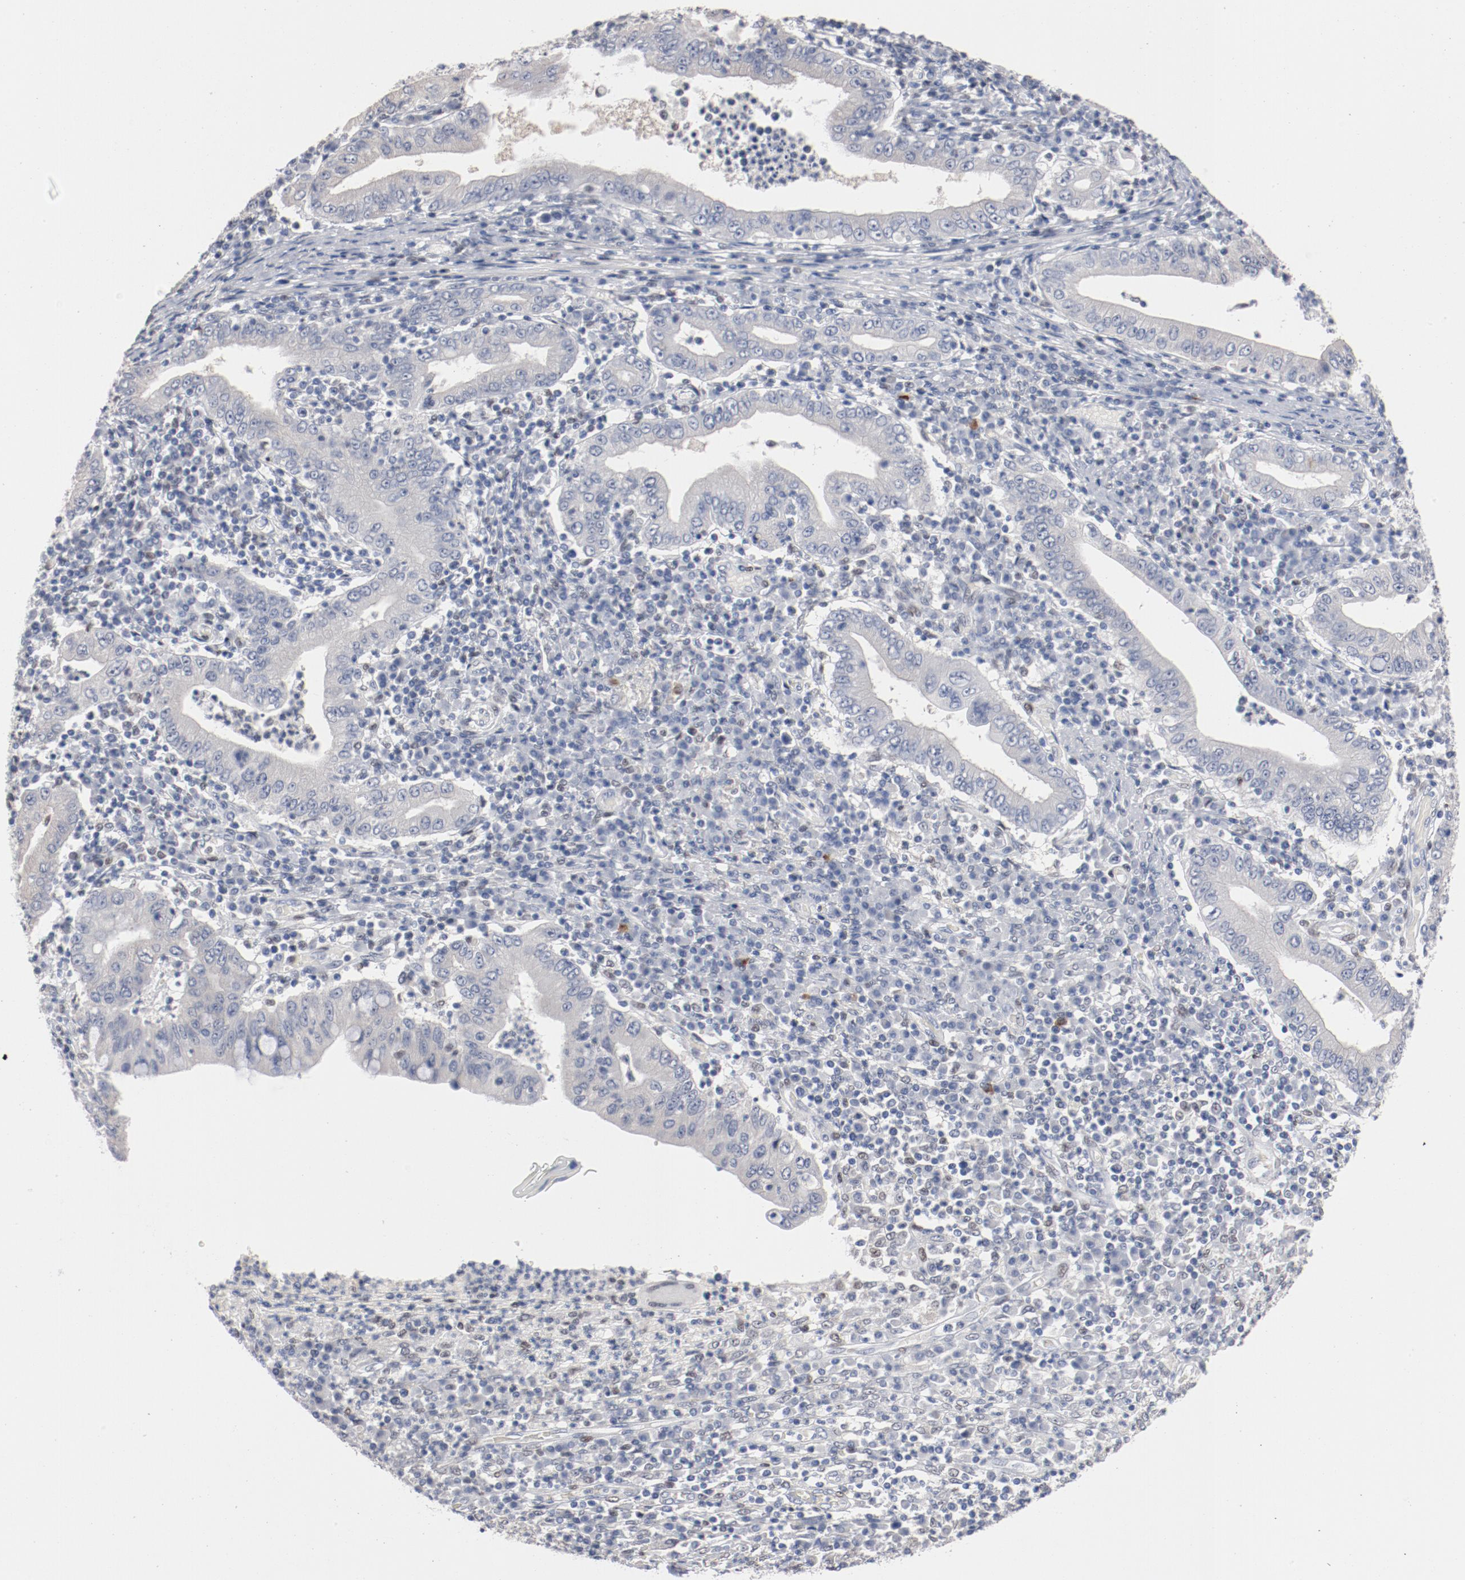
{"staining": {"intensity": "negative", "quantity": "none", "location": "none"}, "tissue": "stomach cancer", "cell_type": "Tumor cells", "image_type": "cancer", "snomed": [{"axis": "morphology", "description": "Normal tissue, NOS"}, {"axis": "morphology", "description": "Adenocarcinoma, NOS"}, {"axis": "topography", "description": "Esophagus"}, {"axis": "topography", "description": "Stomach, upper"}, {"axis": "topography", "description": "Peripheral nerve tissue"}], "caption": "Immunohistochemistry micrograph of stomach adenocarcinoma stained for a protein (brown), which demonstrates no staining in tumor cells. The staining was performed using DAB (3,3'-diaminobenzidine) to visualize the protein expression in brown, while the nuclei were stained in blue with hematoxylin (Magnification: 20x).", "gene": "ZEB2", "patient": {"sex": "male", "age": 62}}